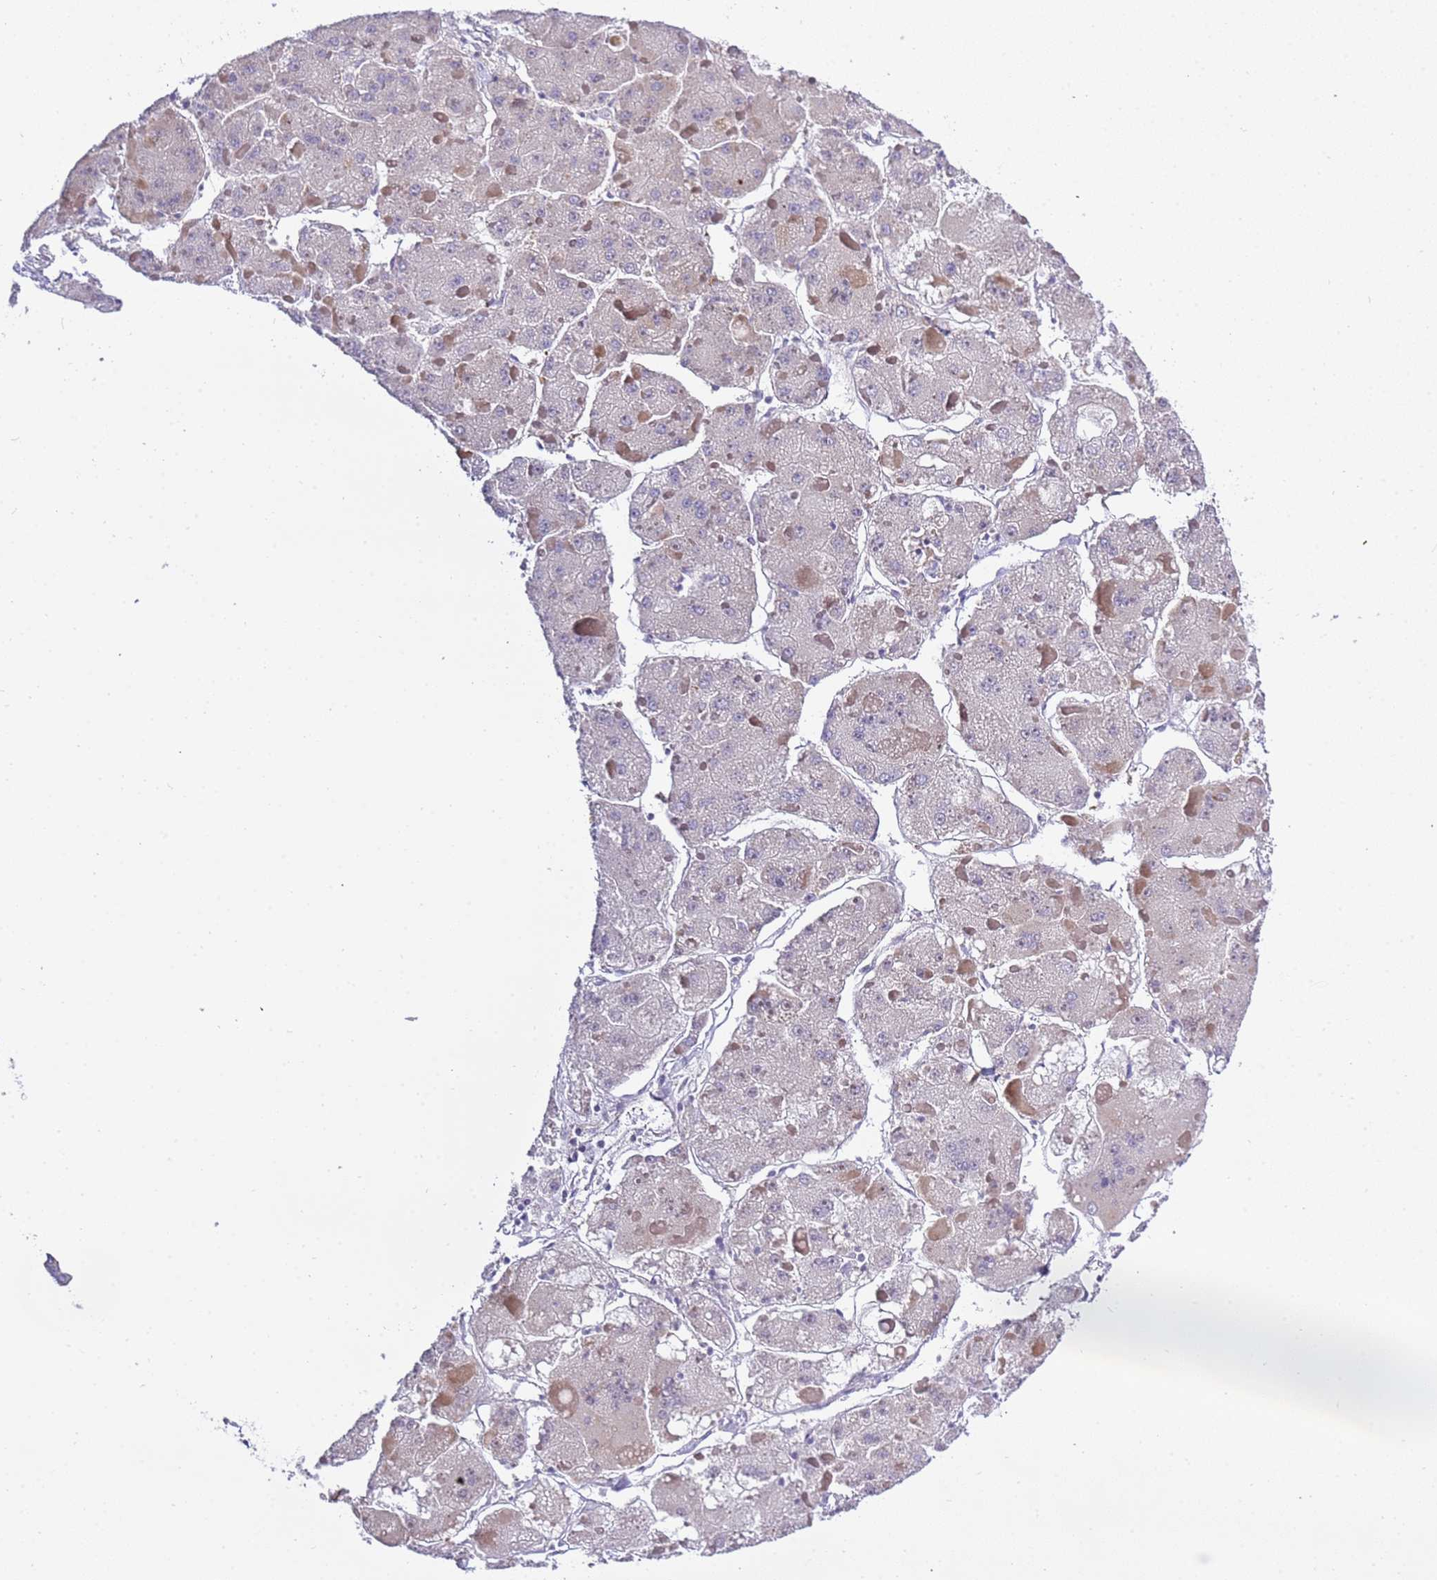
{"staining": {"intensity": "negative", "quantity": "none", "location": "none"}, "tissue": "liver cancer", "cell_type": "Tumor cells", "image_type": "cancer", "snomed": [{"axis": "morphology", "description": "Carcinoma, Hepatocellular, NOS"}, {"axis": "topography", "description": "Liver"}], "caption": "High magnification brightfield microscopy of liver cancer (hepatocellular carcinoma) stained with DAB (brown) and counterstained with hematoxylin (blue): tumor cells show no significant positivity.", "gene": "STIP1", "patient": {"sex": "female", "age": 73}}